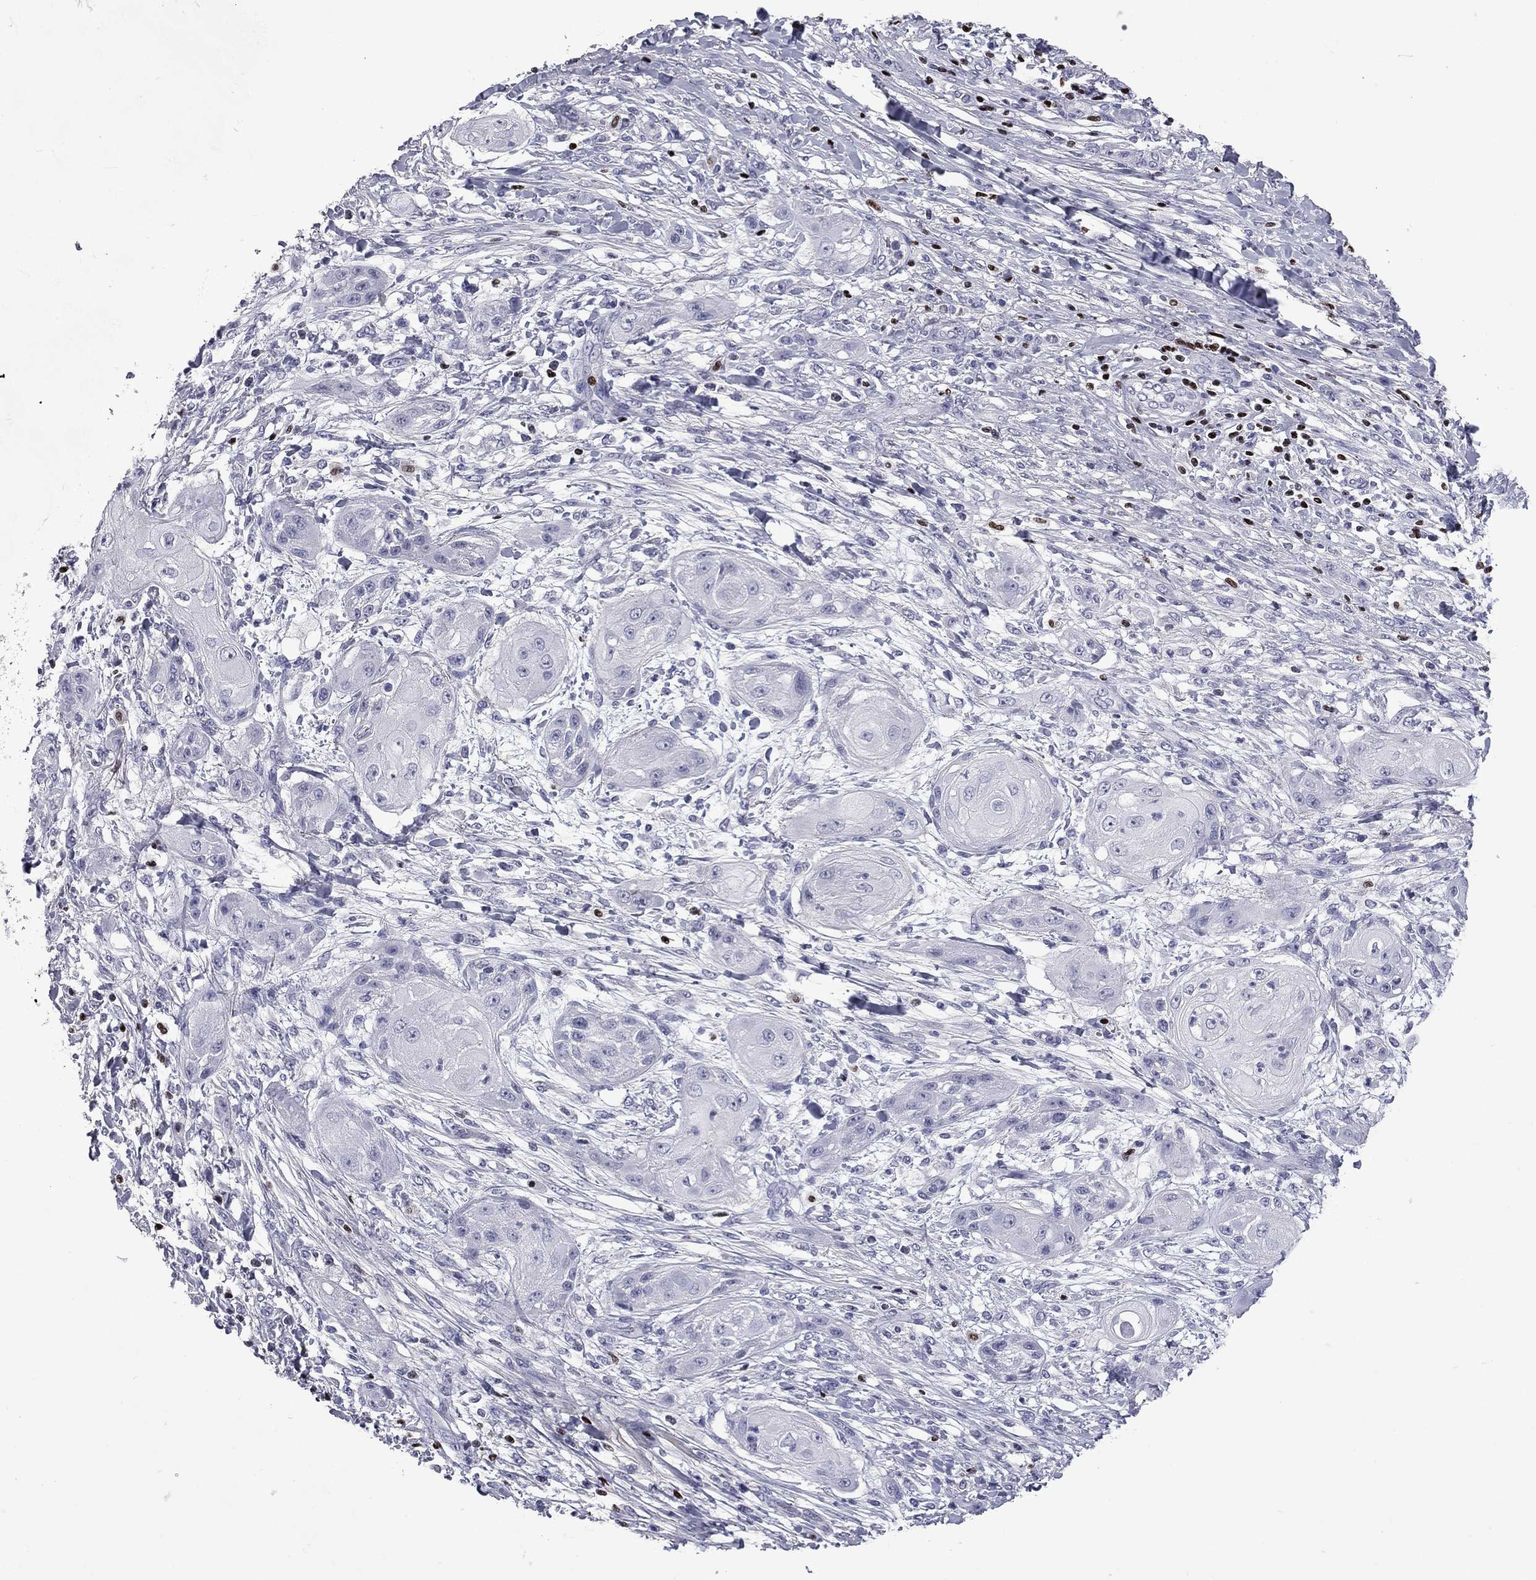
{"staining": {"intensity": "negative", "quantity": "none", "location": "none"}, "tissue": "skin cancer", "cell_type": "Tumor cells", "image_type": "cancer", "snomed": [{"axis": "morphology", "description": "Squamous cell carcinoma, NOS"}, {"axis": "topography", "description": "Skin"}], "caption": "Immunohistochemical staining of human squamous cell carcinoma (skin) shows no significant expression in tumor cells.", "gene": "IKZF3", "patient": {"sex": "male", "age": 62}}